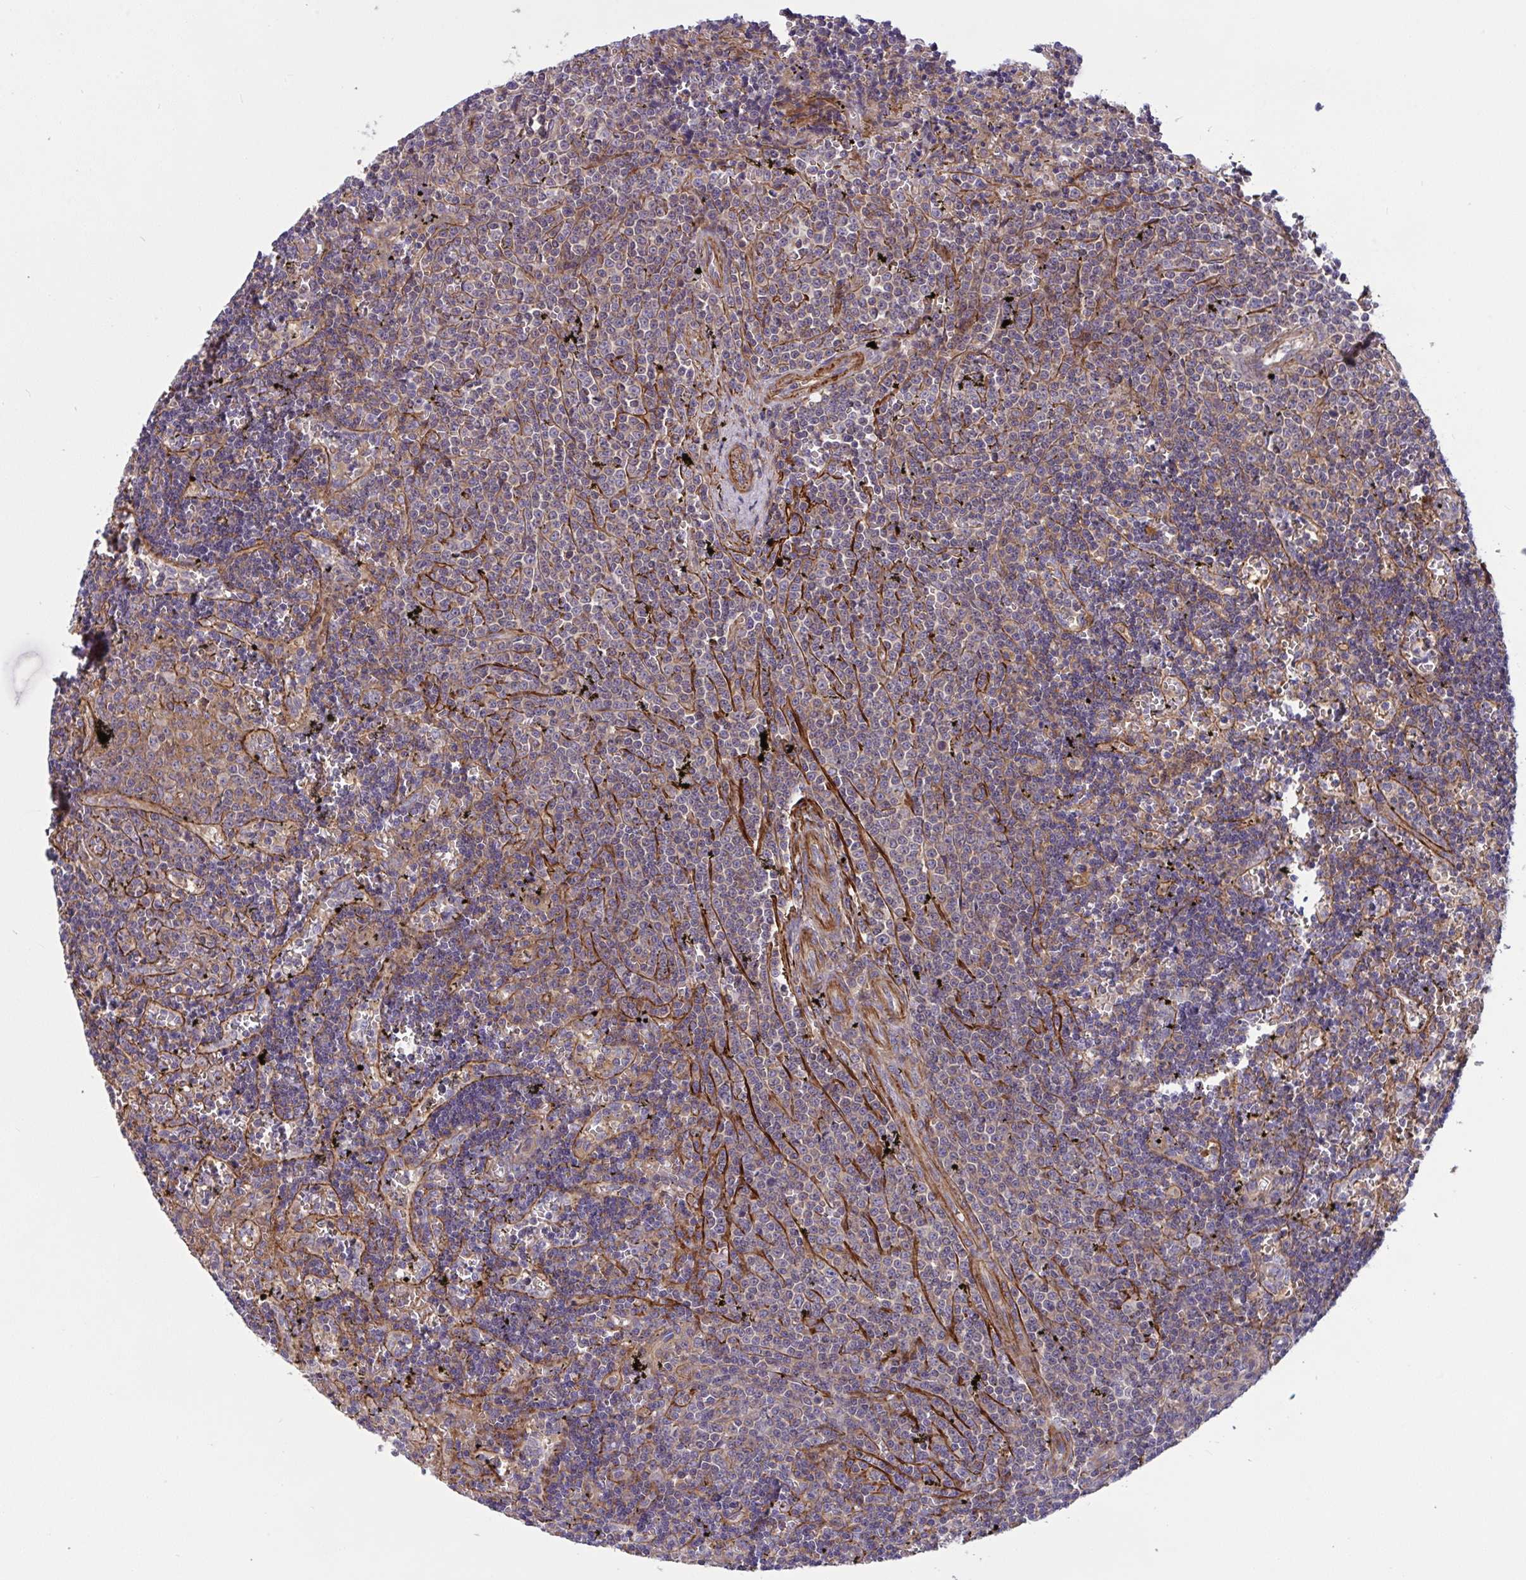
{"staining": {"intensity": "weak", "quantity": "<25%", "location": "cytoplasmic/membranous"}, "tissue": "lymphoma", "cell_type": "Tumor cells", "image_type": "cancer", "snomed": [{"axis": "morphology", "description": "Malignant lymphoma, non-Hodgkin's type, Low grade"}, {"axis": "topography", "description": "Spleen"}], "caption": "A micrograph of lymphoma stained for a protein displays no brown staining in tumor cells.", "gene": "TANK", "patient": {"sex": "male", "age": 60}}